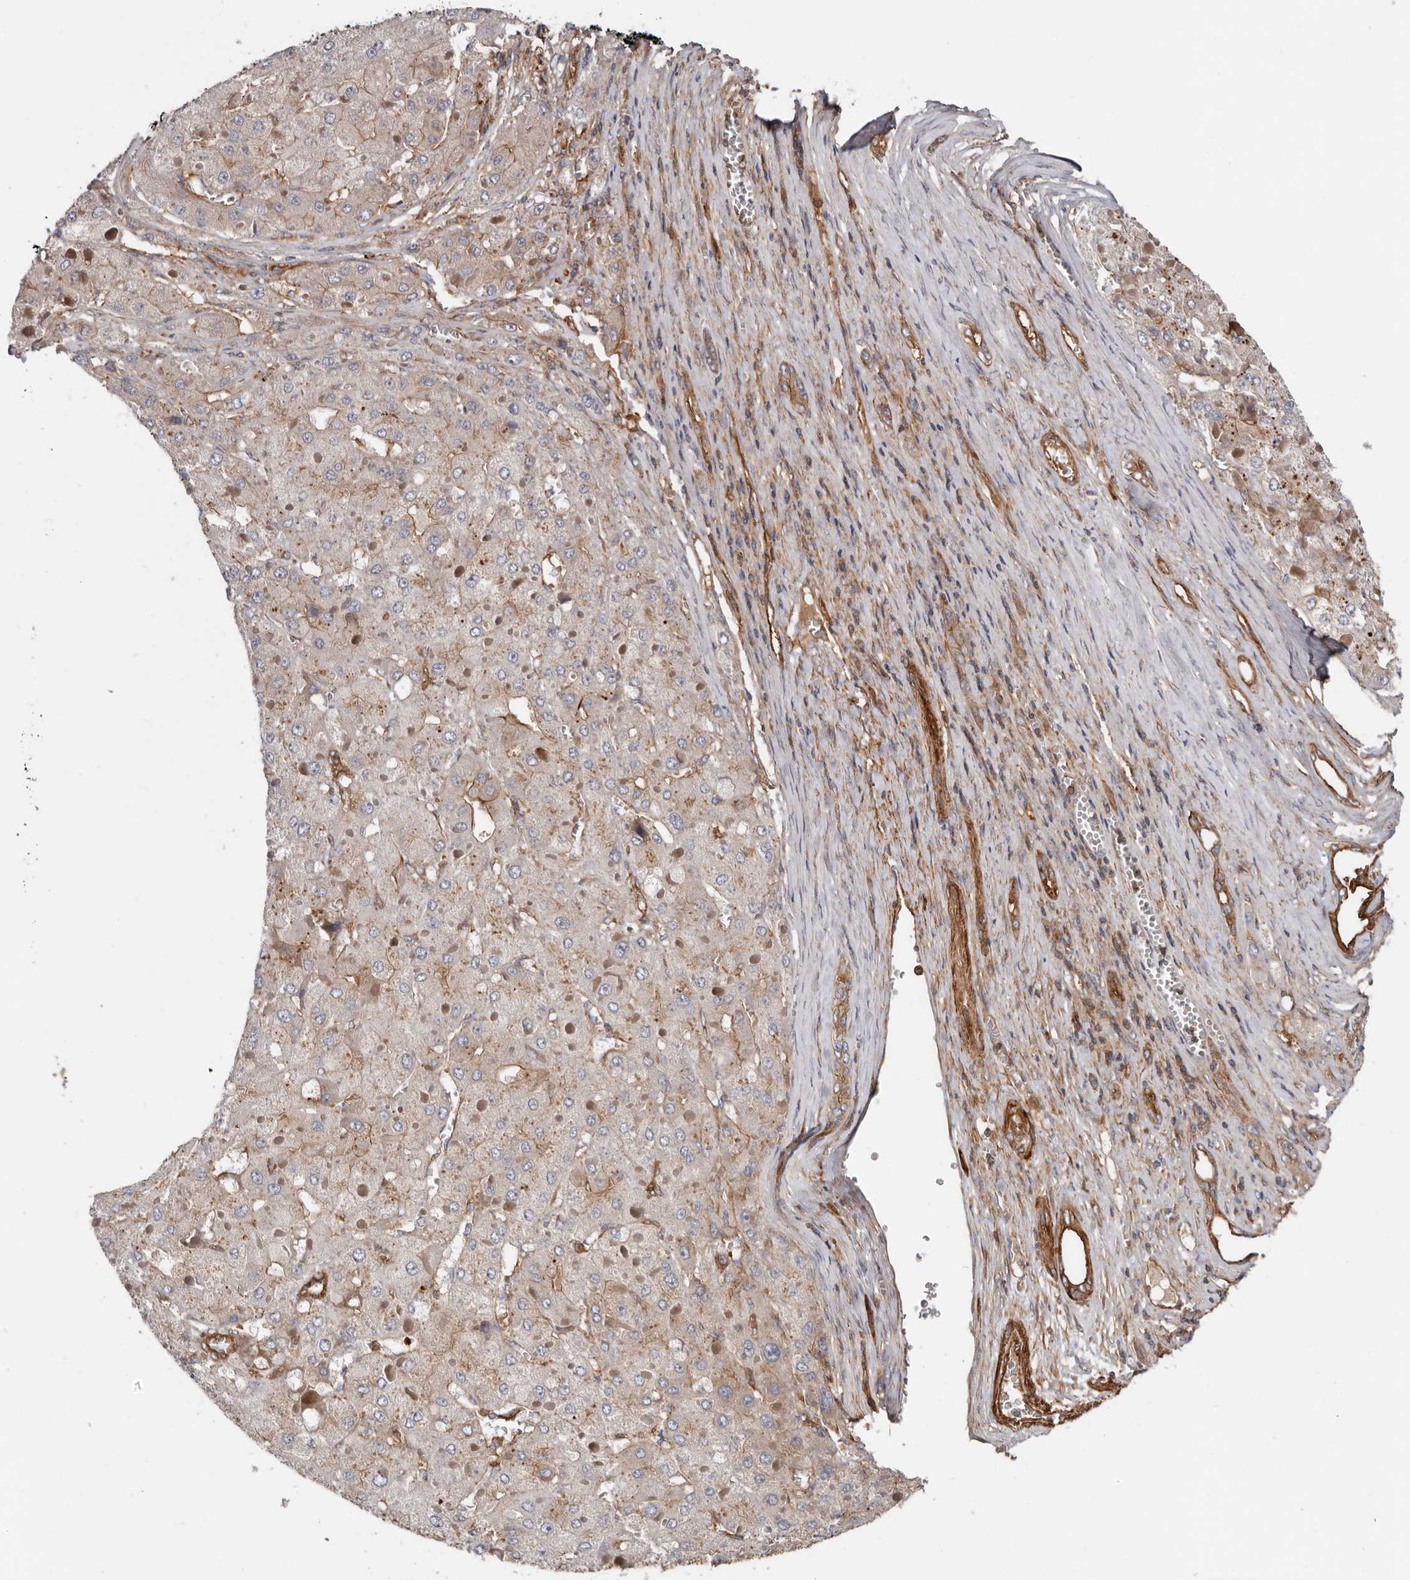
{"staining": {"intensity": "moderate", "quantity": "25%-75%", "location": "cytoplasmic/membranous"}, "tissue": "liver cancer", "cell_type": "Tumor cells", "image_type": "cancer", "snomed": [{"axis": "morphology", "description": "Carcinoma, Hepatocellular, NOS"}, {"axis": "topography", "description": "Liver"}], "caption": "IHC staining of liver cancer, which demonstrates medium levels of moderate cytoplasmic/membranous positivity in about 25%-75% of tumor cells indicating moderate cytoplasmic/membranous protein positivity. The staining was performed using DAB (3,3'-diaminobenzidine) (brown) for protein detection and nuclei were counterstained in hematoxylin (blue).", "gene": "TMC7", "patient": {"sex": "female", "age": 73}}